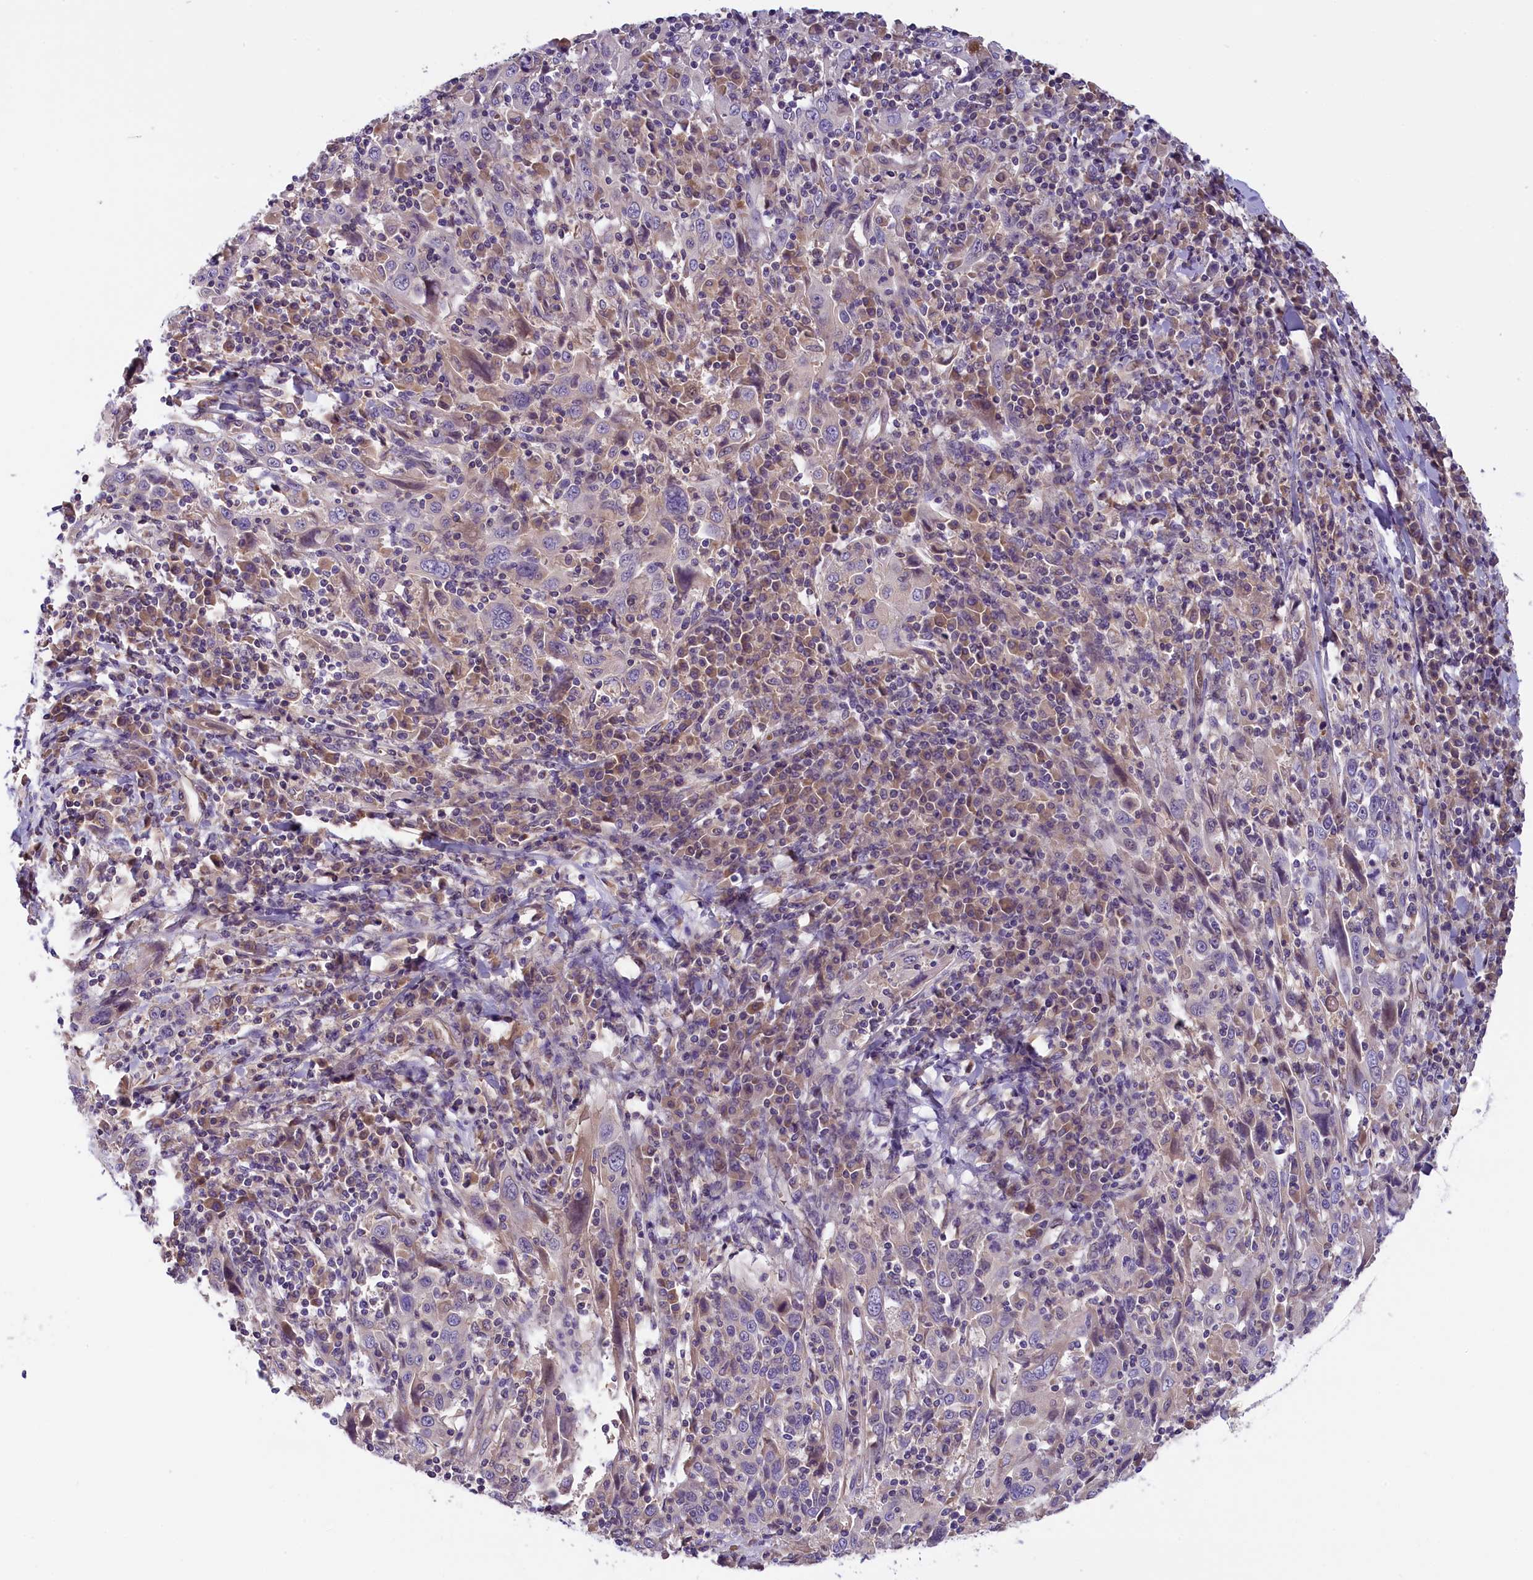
{"staining": {"intensity": "weak", "quantity": "<25%", "location": "nuclear"}, "tissue": "cervical cancer", "cell_type": "Tumor cells", "image_type": "cancer", "snomed": [{"axis": "morphology", "description": "Squamous cell carcinoma, NOS"}, {"axis": "topography", "description": "Cervix"}], "caption": "Protein analysis of squamous cell carcinoma (cervical) shows no significant expression in tumor cells. Brightfield microscopy of immunohistochemistry stained with DAB (brown) and hematoxylin (blue), captured at high magnification.", "gene": "CCDC32", "patient": {"sex": "female", "age": 46}}